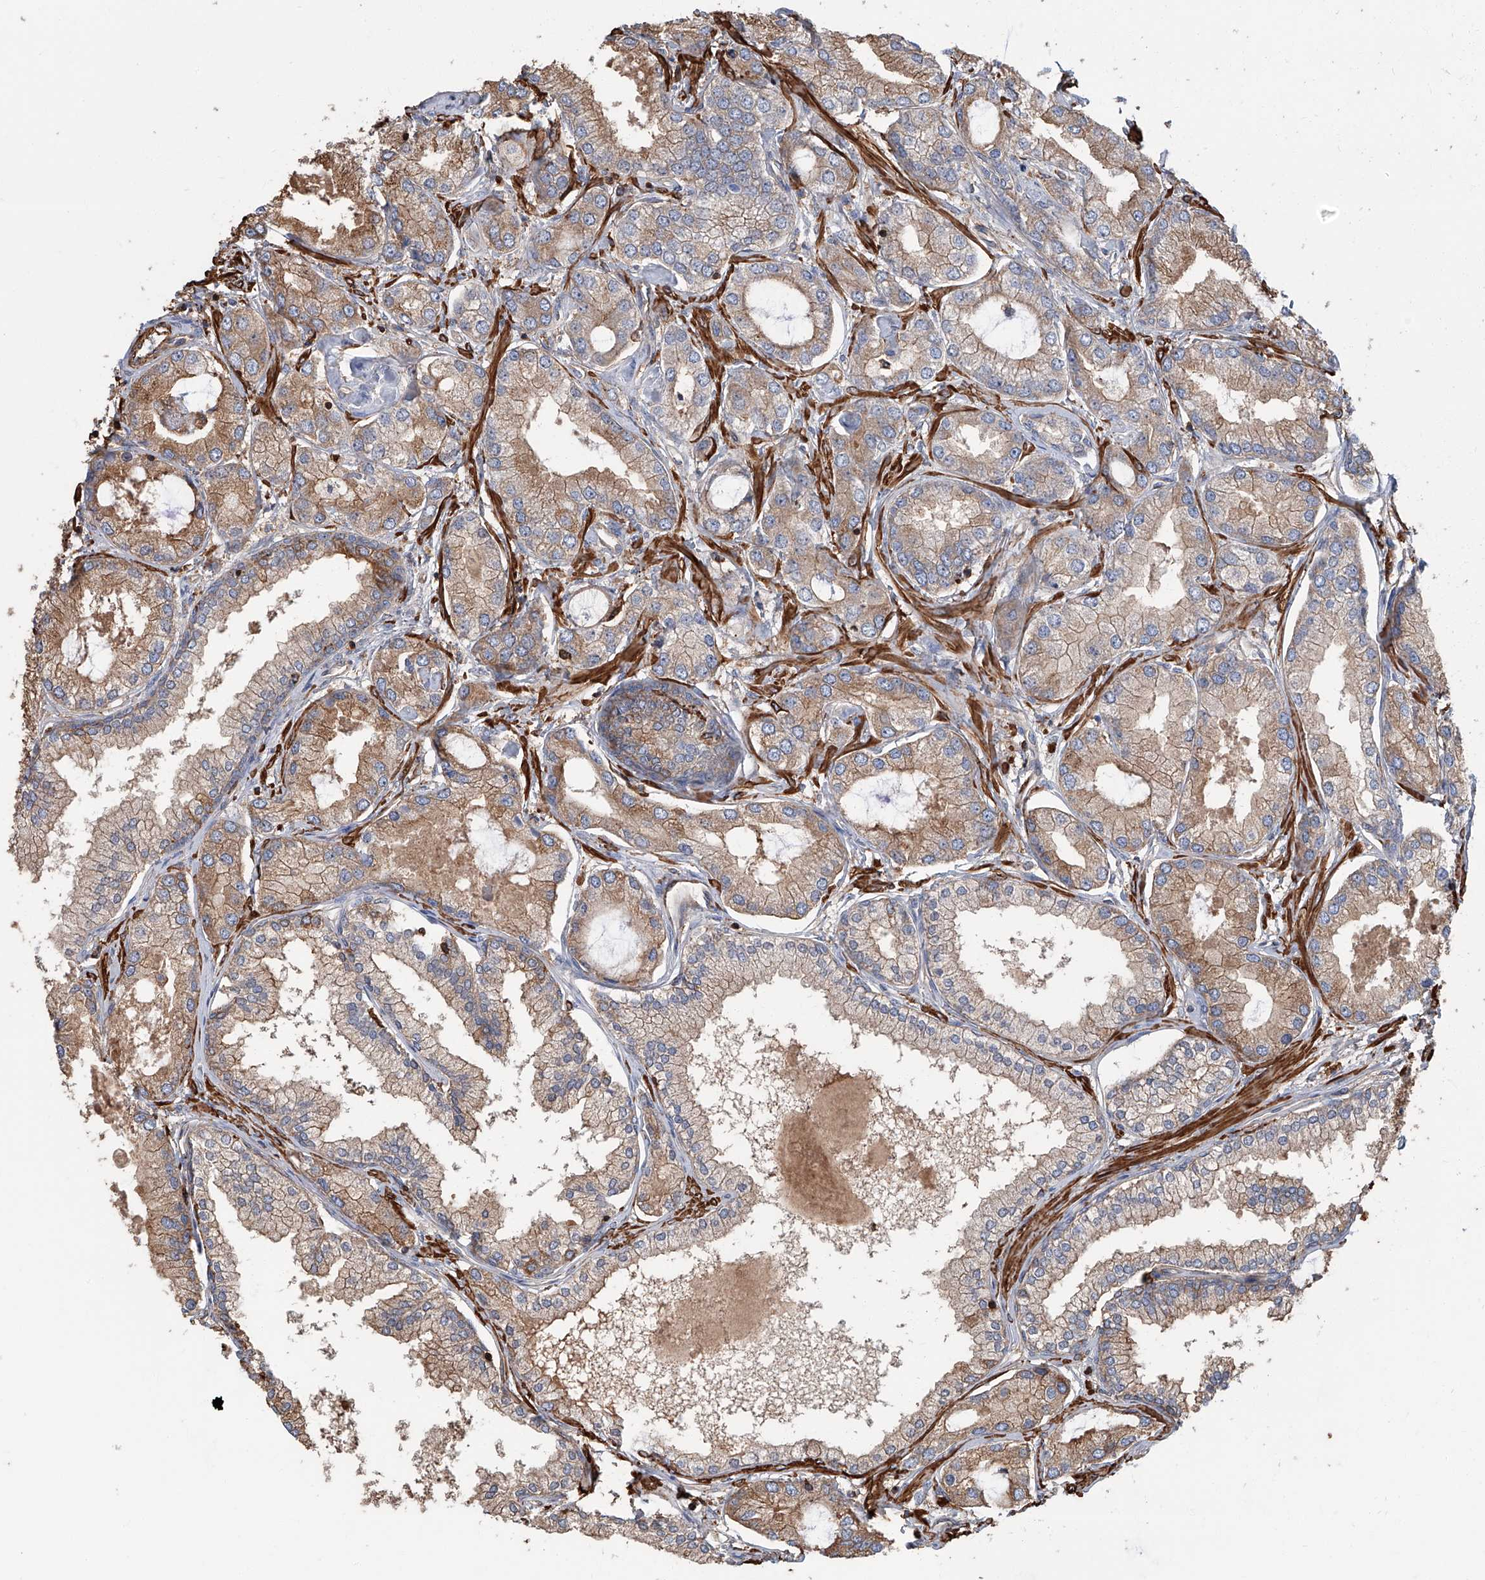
{"staining": {"intensity": "moderate", "quantity": "25%-75%", "location": "cytoplasmic/membranous"}, "tissue": "prostate cancer", "cell_type": "Tumor cells", "image_type": "cancer", "snomed": [{"axis": "morphology", "description": "Adenocarcinoma, Low grade"}, {"axis": "topography", "description": "Prostate"}], "caption": "Prostate cancer (adenocarcinoma (low-grade)) stained with IHC shows moderate cytoplasmic/membranous staining in about 25%-75% of tumor cells.", "gene": "PIEZO2", "patient": {"sex": "male", "age": 62}}